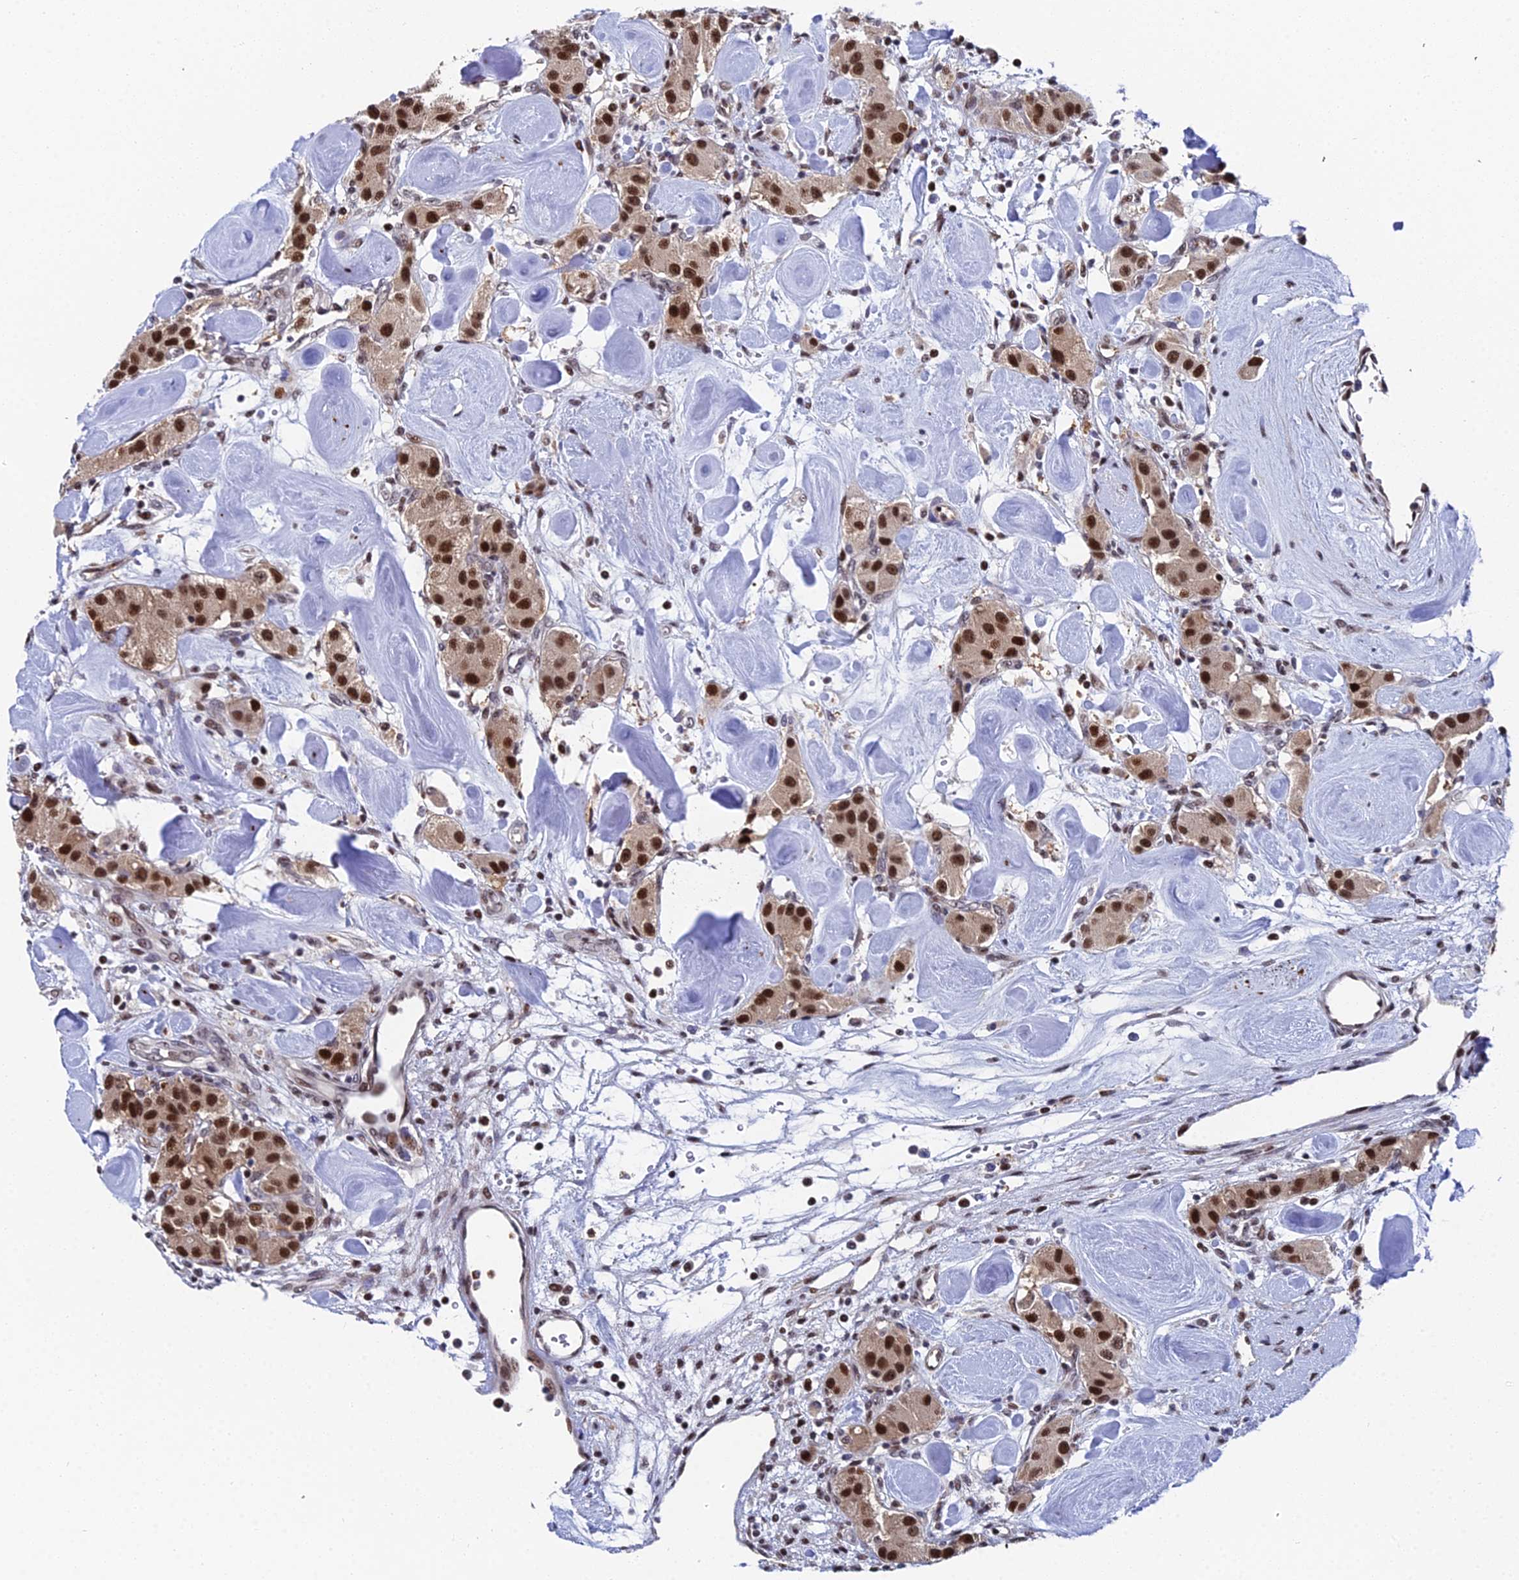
{"staining": {"intensity": "strong", "quantity": ">75%", "location": "nuclear"}, "tissue": "carcinoid", "cell_type": "Tumor cells", "image_type": "cancer", "snomed": [{"axis": "morphology", "description": "Carcinoid, malignant, NOS"}, {"axis": "topography", "description": "Pancreas"}], "caption": "A high-resolution micrograph shows immunohistochemistry staining of malignant carcinoid, which exhibits strong nuclear positivity in approximately >75% of tumor cells. (Brightfield microscopy of DAB IHC at high magnification).", "gene": "TIFA", "patient": {"sex": "male", "age": 41}}